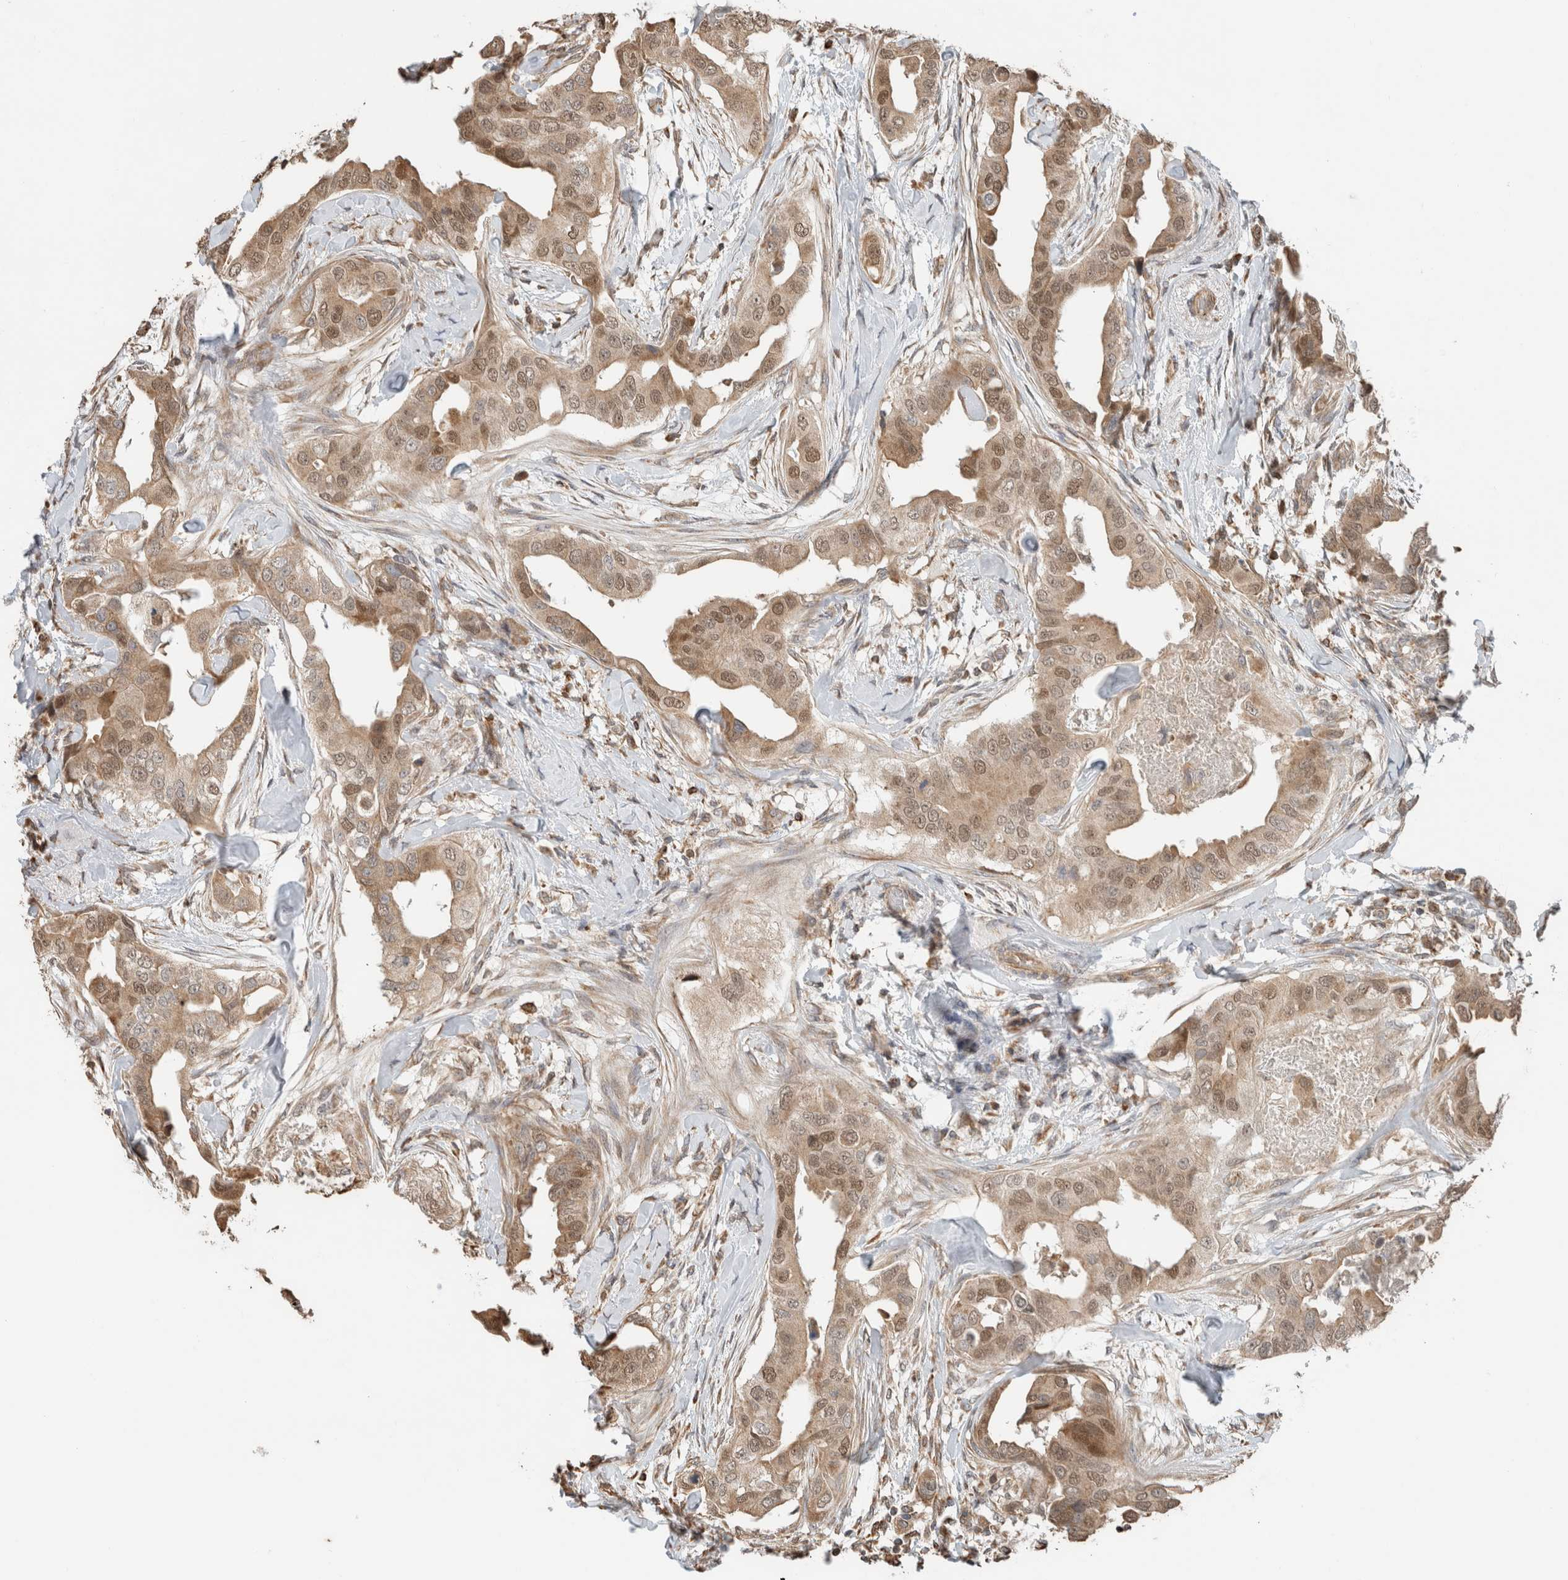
{"staining": {"intensity": "moderate", "quantity": ">75%", "location": "cytoplasmic/membranous,nuclear"}, "tissue": "breast cancer", "cell_type": "Tumor cells", "image_type": "cancer", "snomed": [{"axis": "morphology", "description": "Duct carcinoma"}, {"axis": "topography", "description": "Breast"}], "caption": "DAB (3,3'-diaminobenzidine) immunohistochemical staining of breast cancer (intraductal carcinoma) exhibits moderate cytoplasmic/membranous and nuclear protein staining in about >75% of tumor cells. The protein is shown in brown color, while the nuclei are stained blue.", "gene": "GINS4", "patient": {"sex": "female", "age": 40}}